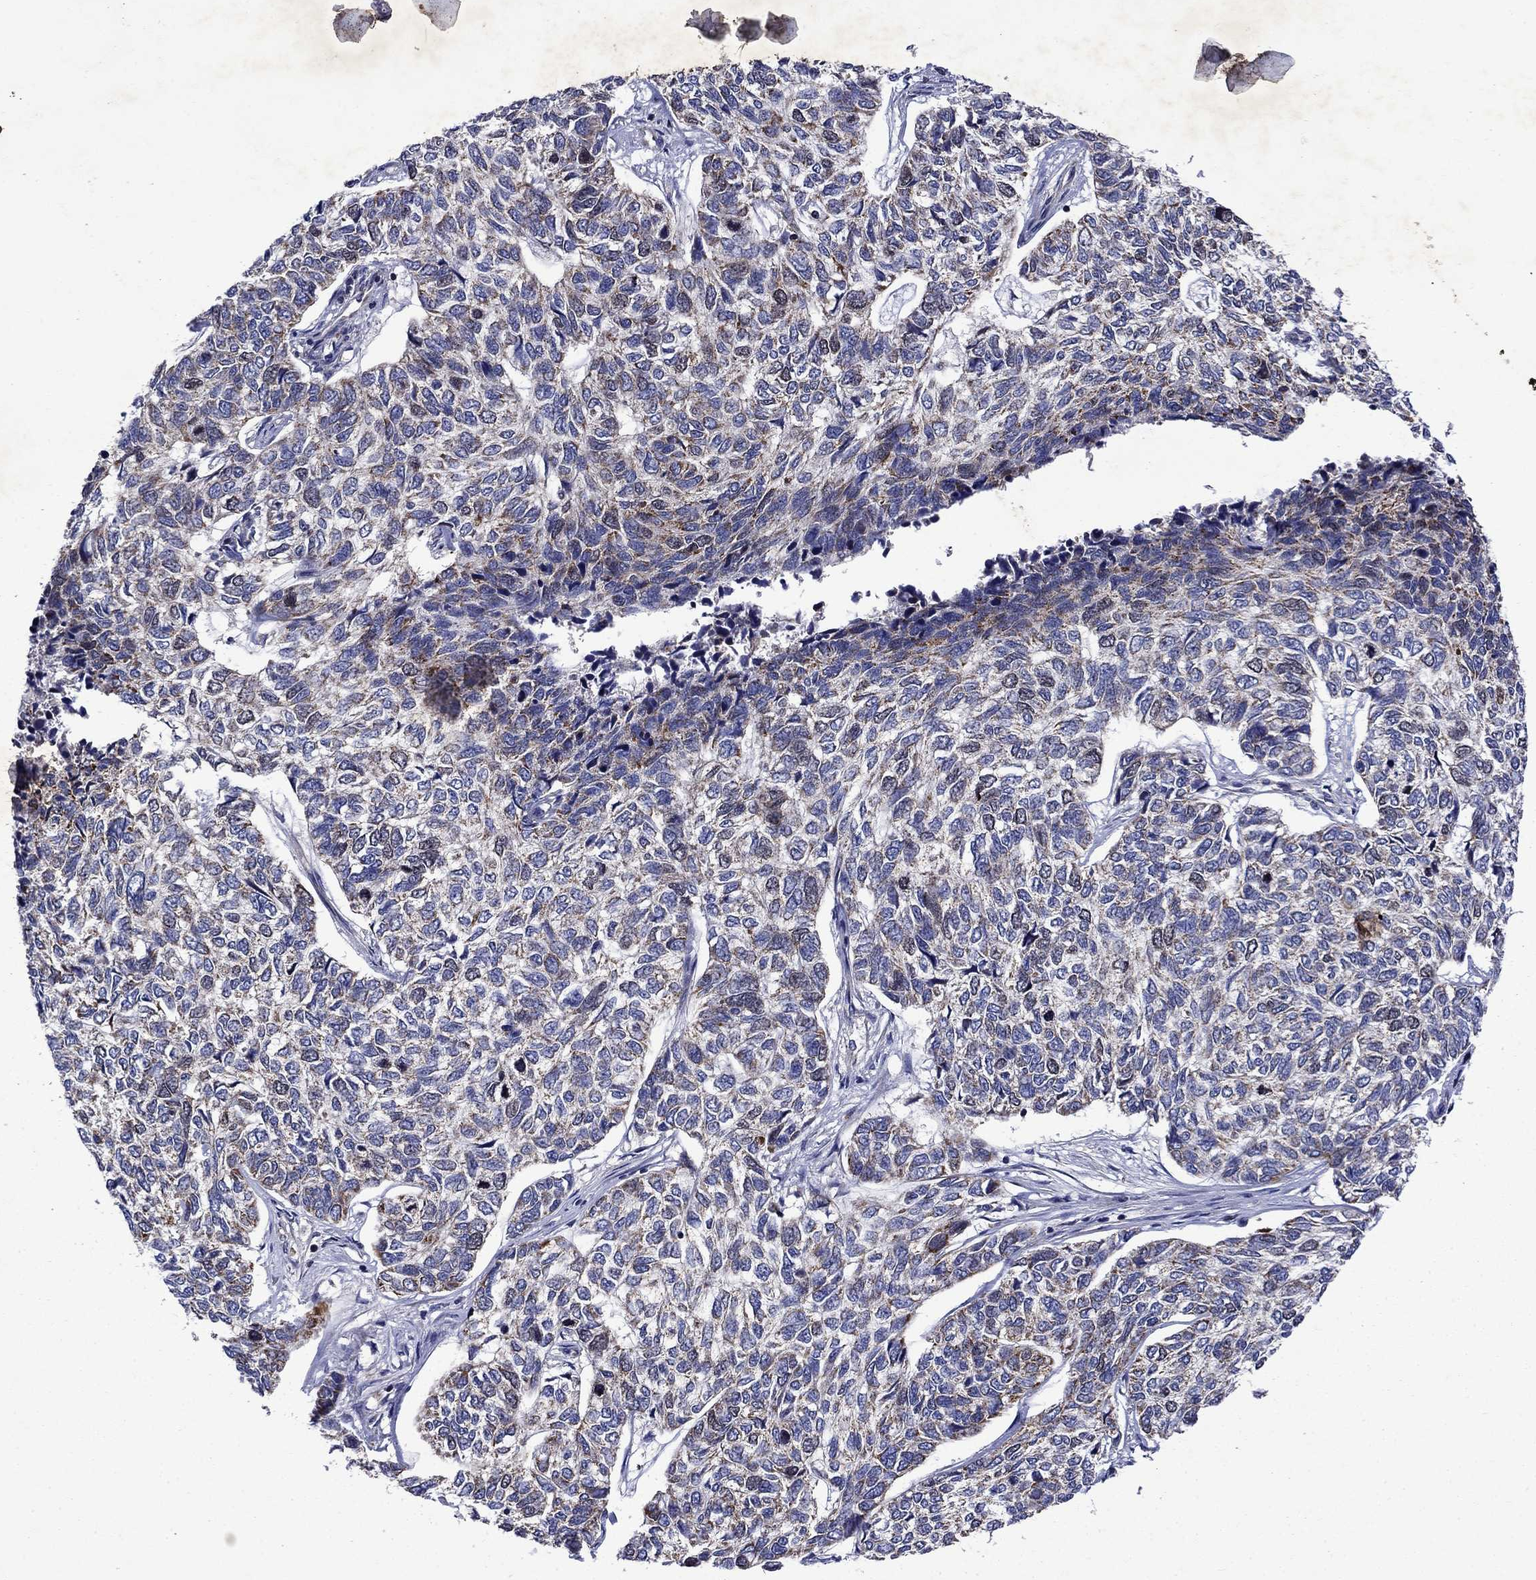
{"staining": {"intensity": "moderate", "quantity": "<25%", "location": "cytoplasmic/membranous"}, "tissue": "skin cancer", "cell_type": "Tumor cells", "image_type": "cancer", "snomed": [{"axis": "morphology", "description": "Basal cell carcinoma"}, {"axis": "topography", "description": "Skin"}], "caption": "About <25% of tumor cells in skin cancer (basal cell carcinoma) exhibit moderate cytoplasmic/membranous protein staining as visualized by brown immunohistochemical staining.", "gene": "KIF22", "patient": {"sex": "female", "age": 65}}